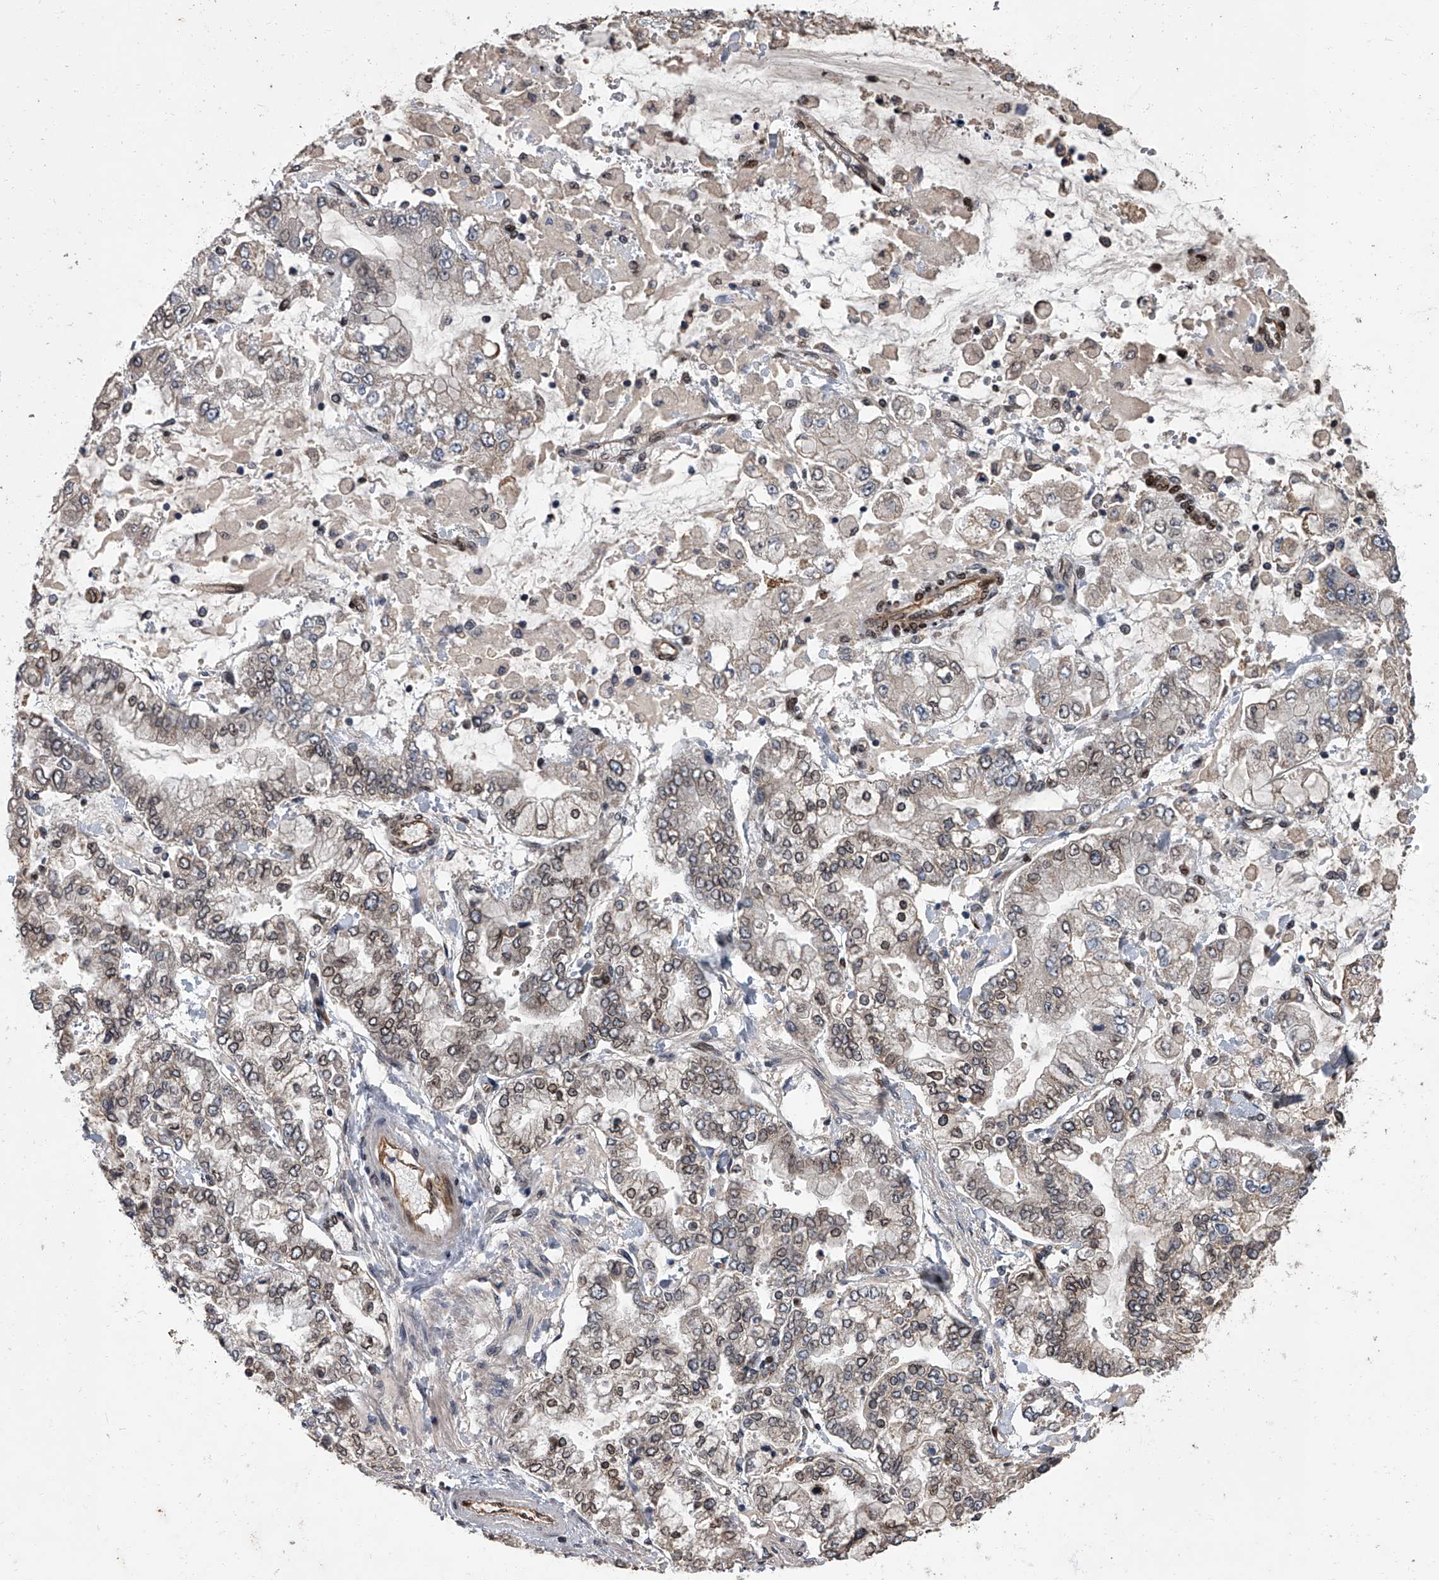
{"staining": {"intensity": "moderate", "quantity": "25%-75%", "location": "cytoplasmic/membranous,nuclear"}, "tissue": "stomach cancer", "cell_type": "Tumor cells", "image_type": "cancer", "snomed": [{"axis": "morphology", "description": "Normal tissue, NOS"}, {"axis": "morphology", "description": "Adenocarcinoma, NOS"}, {"axis": "topography", "description": "Stomach, upper"}, {"axis": "topography", "description": "Stomach"}], "caption": "Moderate cytoplasmic/membranous and nuclear positivity for a protein is seen in approximately 25%-75% of tumor cells of adenocarcinoma (stomach) using immunohistochemistry (IHC).", "gene": "LRRC8C", "patient": {"sex": "male", "age": 76}}